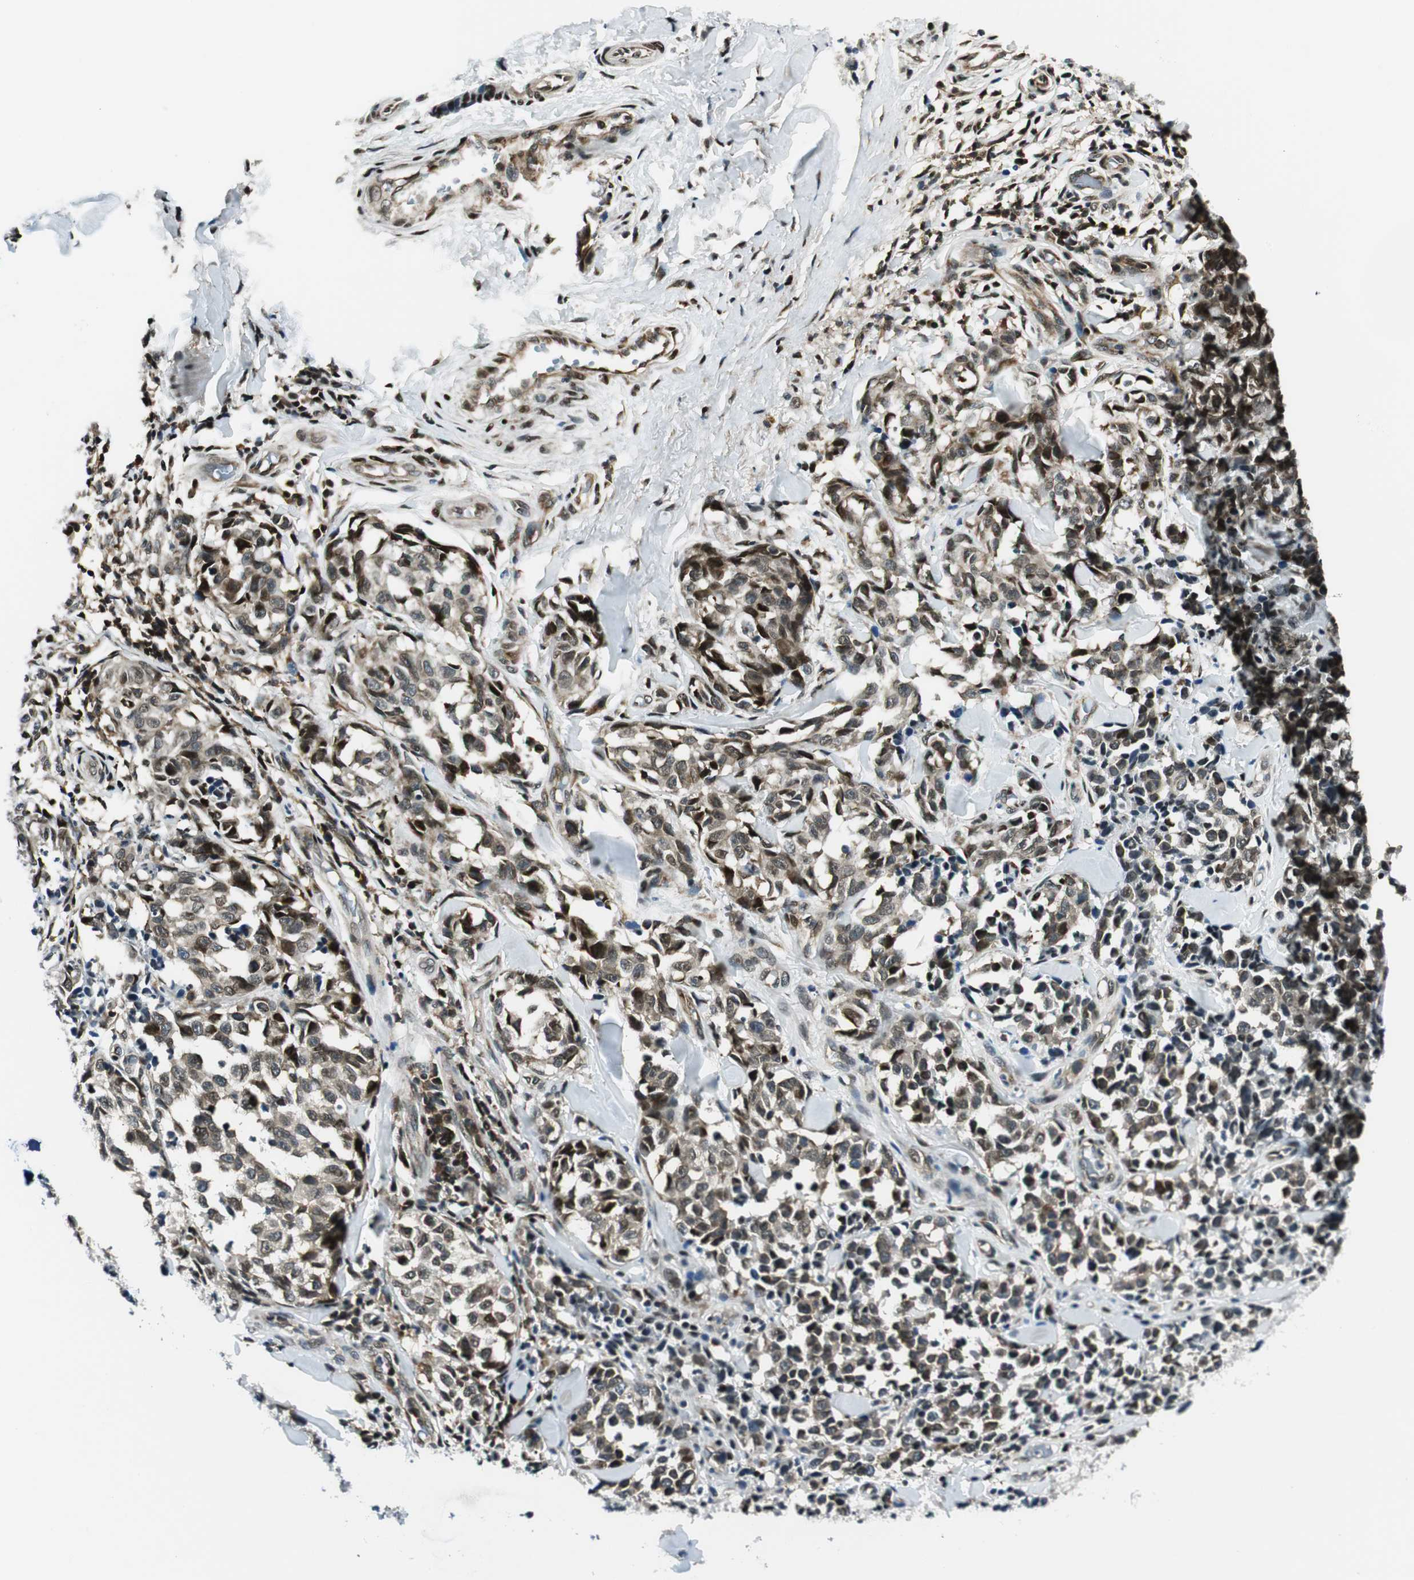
{"staining": {"intensity": "weak", "quantity": ">75%", "location": "cytoplasmic/membranous,nuclear"}, "tissue": "melanoma", "cell_type": "Tumor cells", "image_type": "cancer", "snomed": [{"axis": "morphology", "description": "Malignant melanoma, NOS"}, {"axis": "topography", "description": "Skin"}], "caption": "A brown stain highlights weak cytoplasmic/membranous and nuclear expression of a protein in malignant melanoma tumor cells. Using DAB (brown) and hematoxylin (blue) stains, captured at high magnification using brightfield microscopy.", "gene": "RING1", "patient": {"sex": "female", "age": 64}}